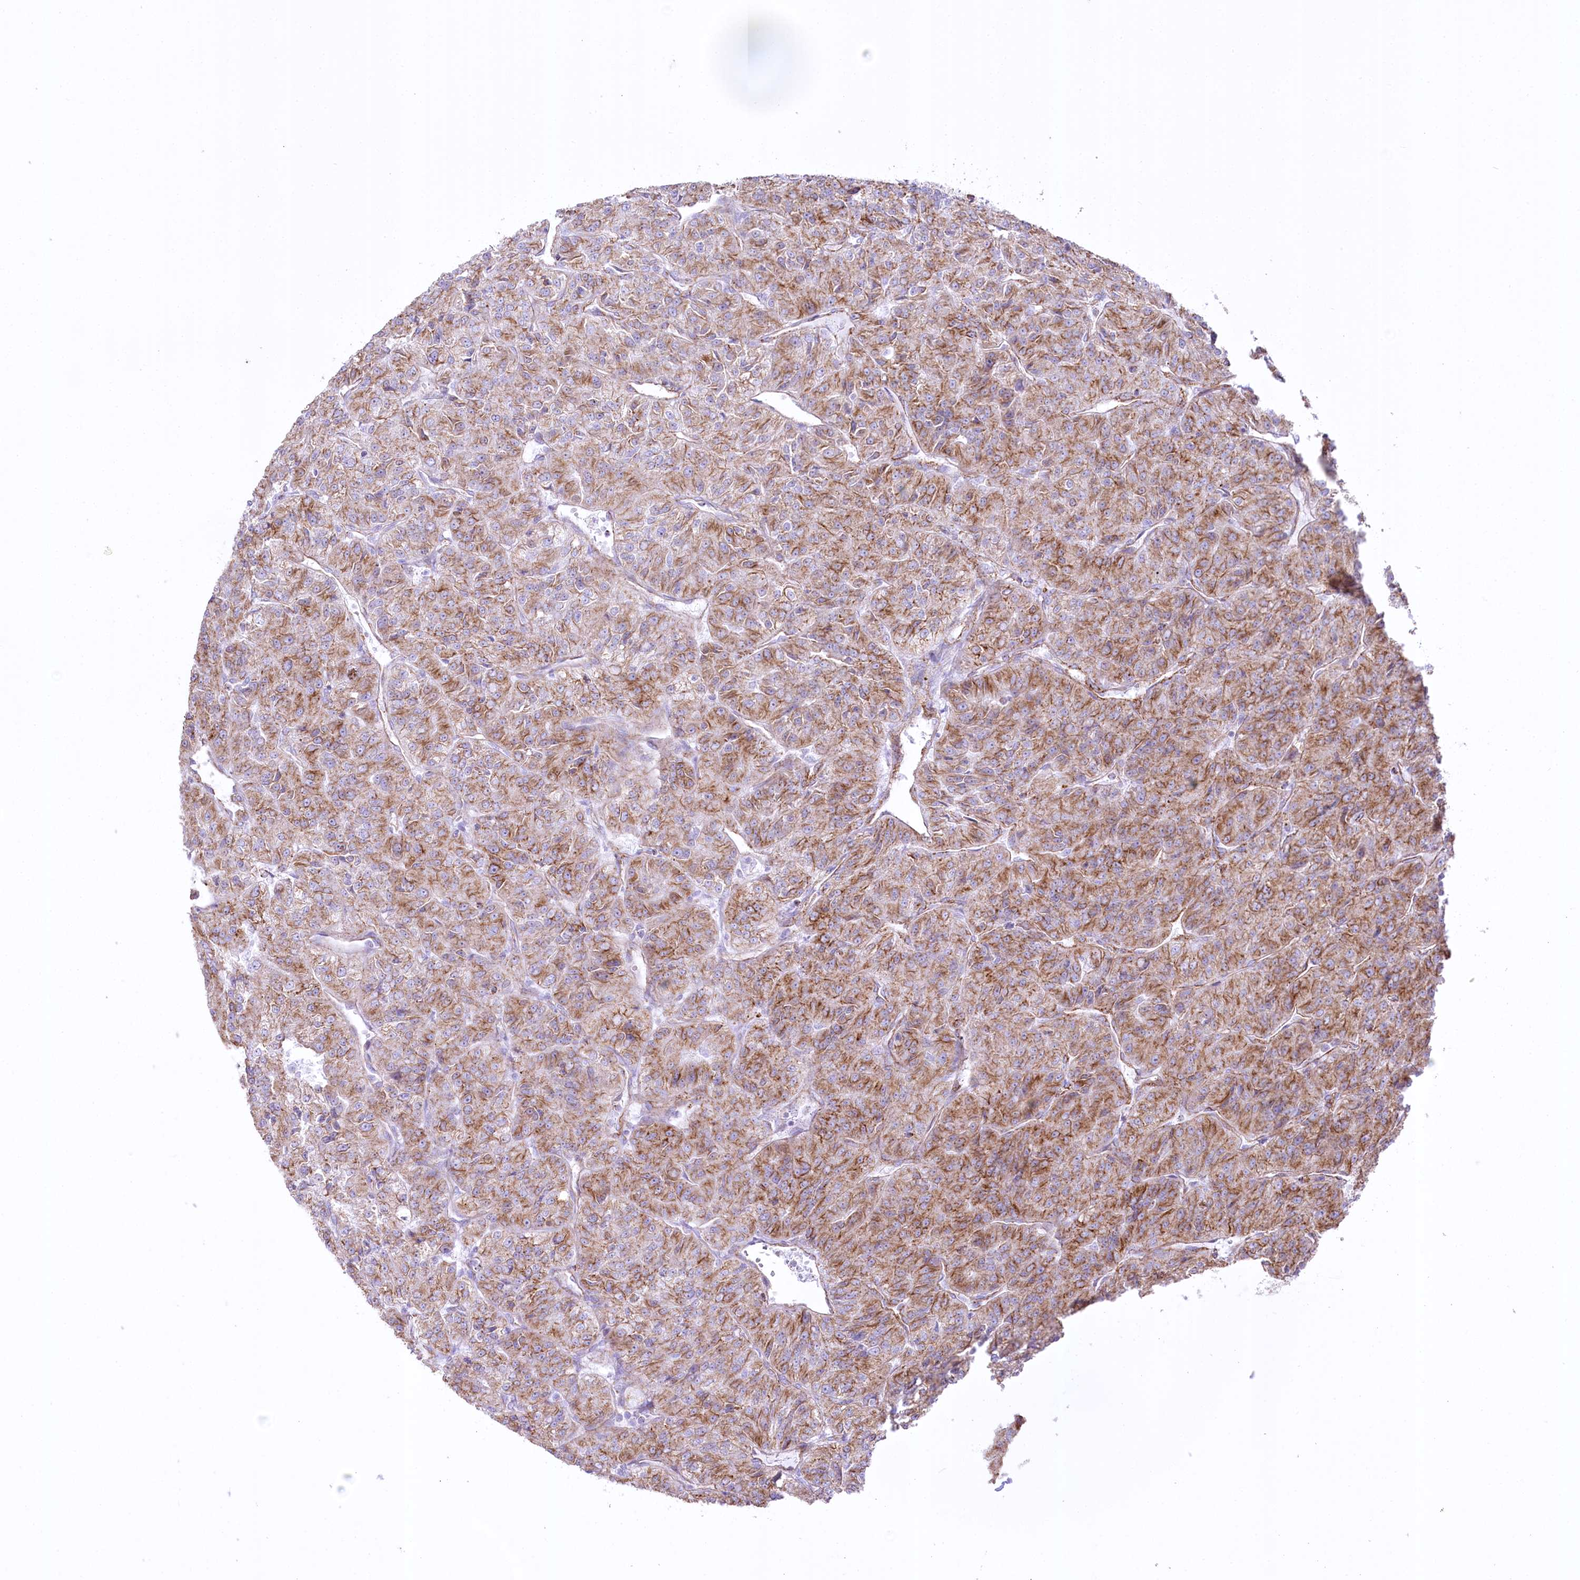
{"staining": {"intensity": "moderate", "quantity": ">75%", "location": "cytoplasmic/membranous"}, "tissue": "renal cancer", "cell_type": "Tumor cells", "image_type": "cancer", "snomed": [{"axis": "morphology", "description": "Adenocarcinoma, NOS"}, {"axis": "topography", "description": "Kidney"}], "caption": "There is medium levels of moderate cytoplasmic/membranous staining in tumor cells of renal cancer, as demonstrated by immunohistochemical staining (brown color).", "gene": "FAM216A", "patient": {"sex": "female", "age": 63}}